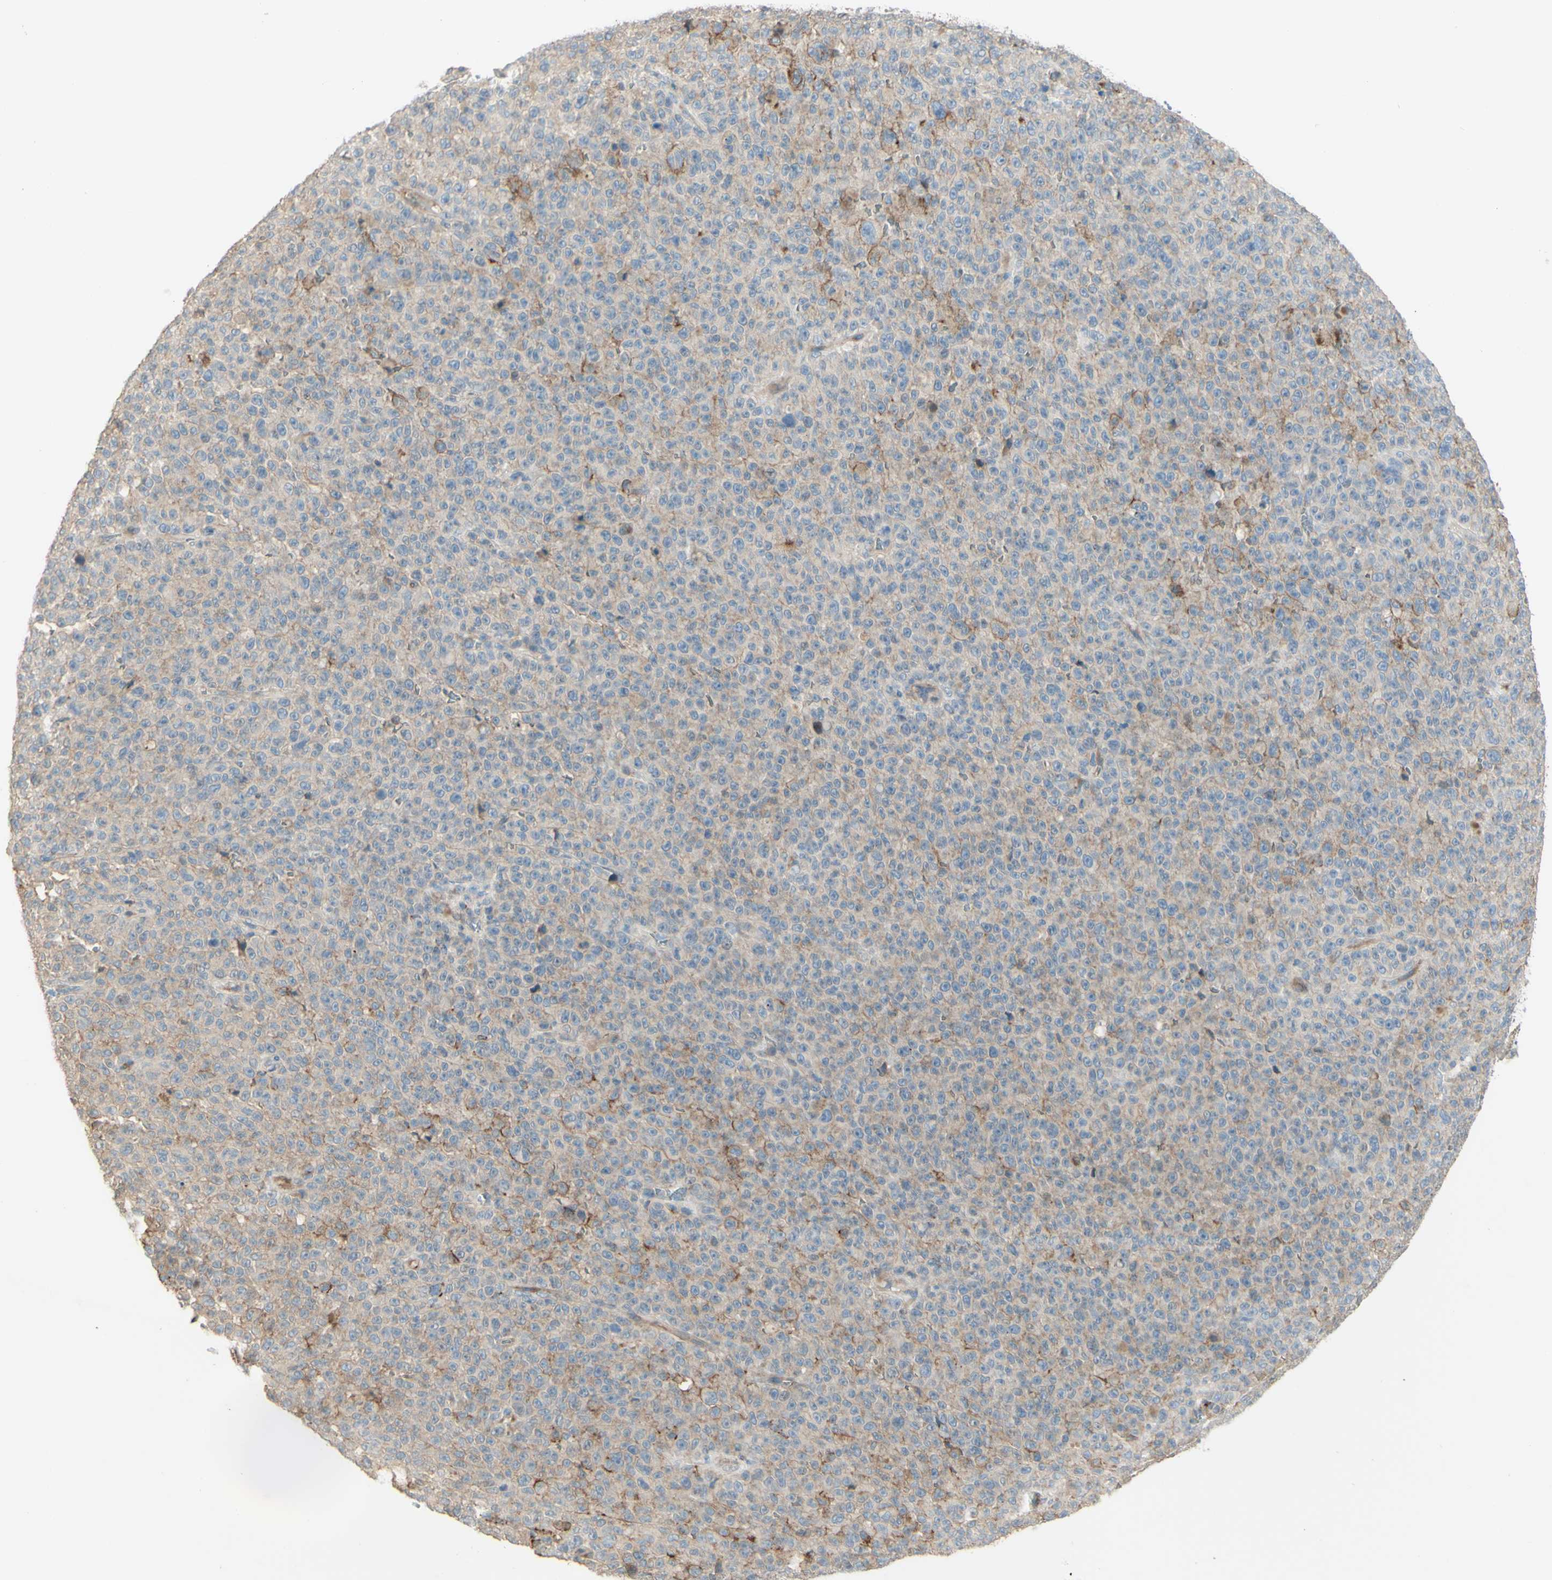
{"staining": {"intensity": "weak", "quantity": "25%-75%", "location": "cytoplasmic/membranous"}, "tissue": "melanoma", "cell_type": "Tumor cells", "image_type": "cancer", "snomed": [{"axis": "morphology", "description": "Malignant melanoma, NOS"}, {"axis": "topography", "description": "Skin"}], "caption": "A low amount of weak cytoplasmic/membranous staining is seen in about 25%-75% of tumor cells in melanoma tissue.", "gene": "RNF149", "patient": {"sex": "female", "age": 82}}